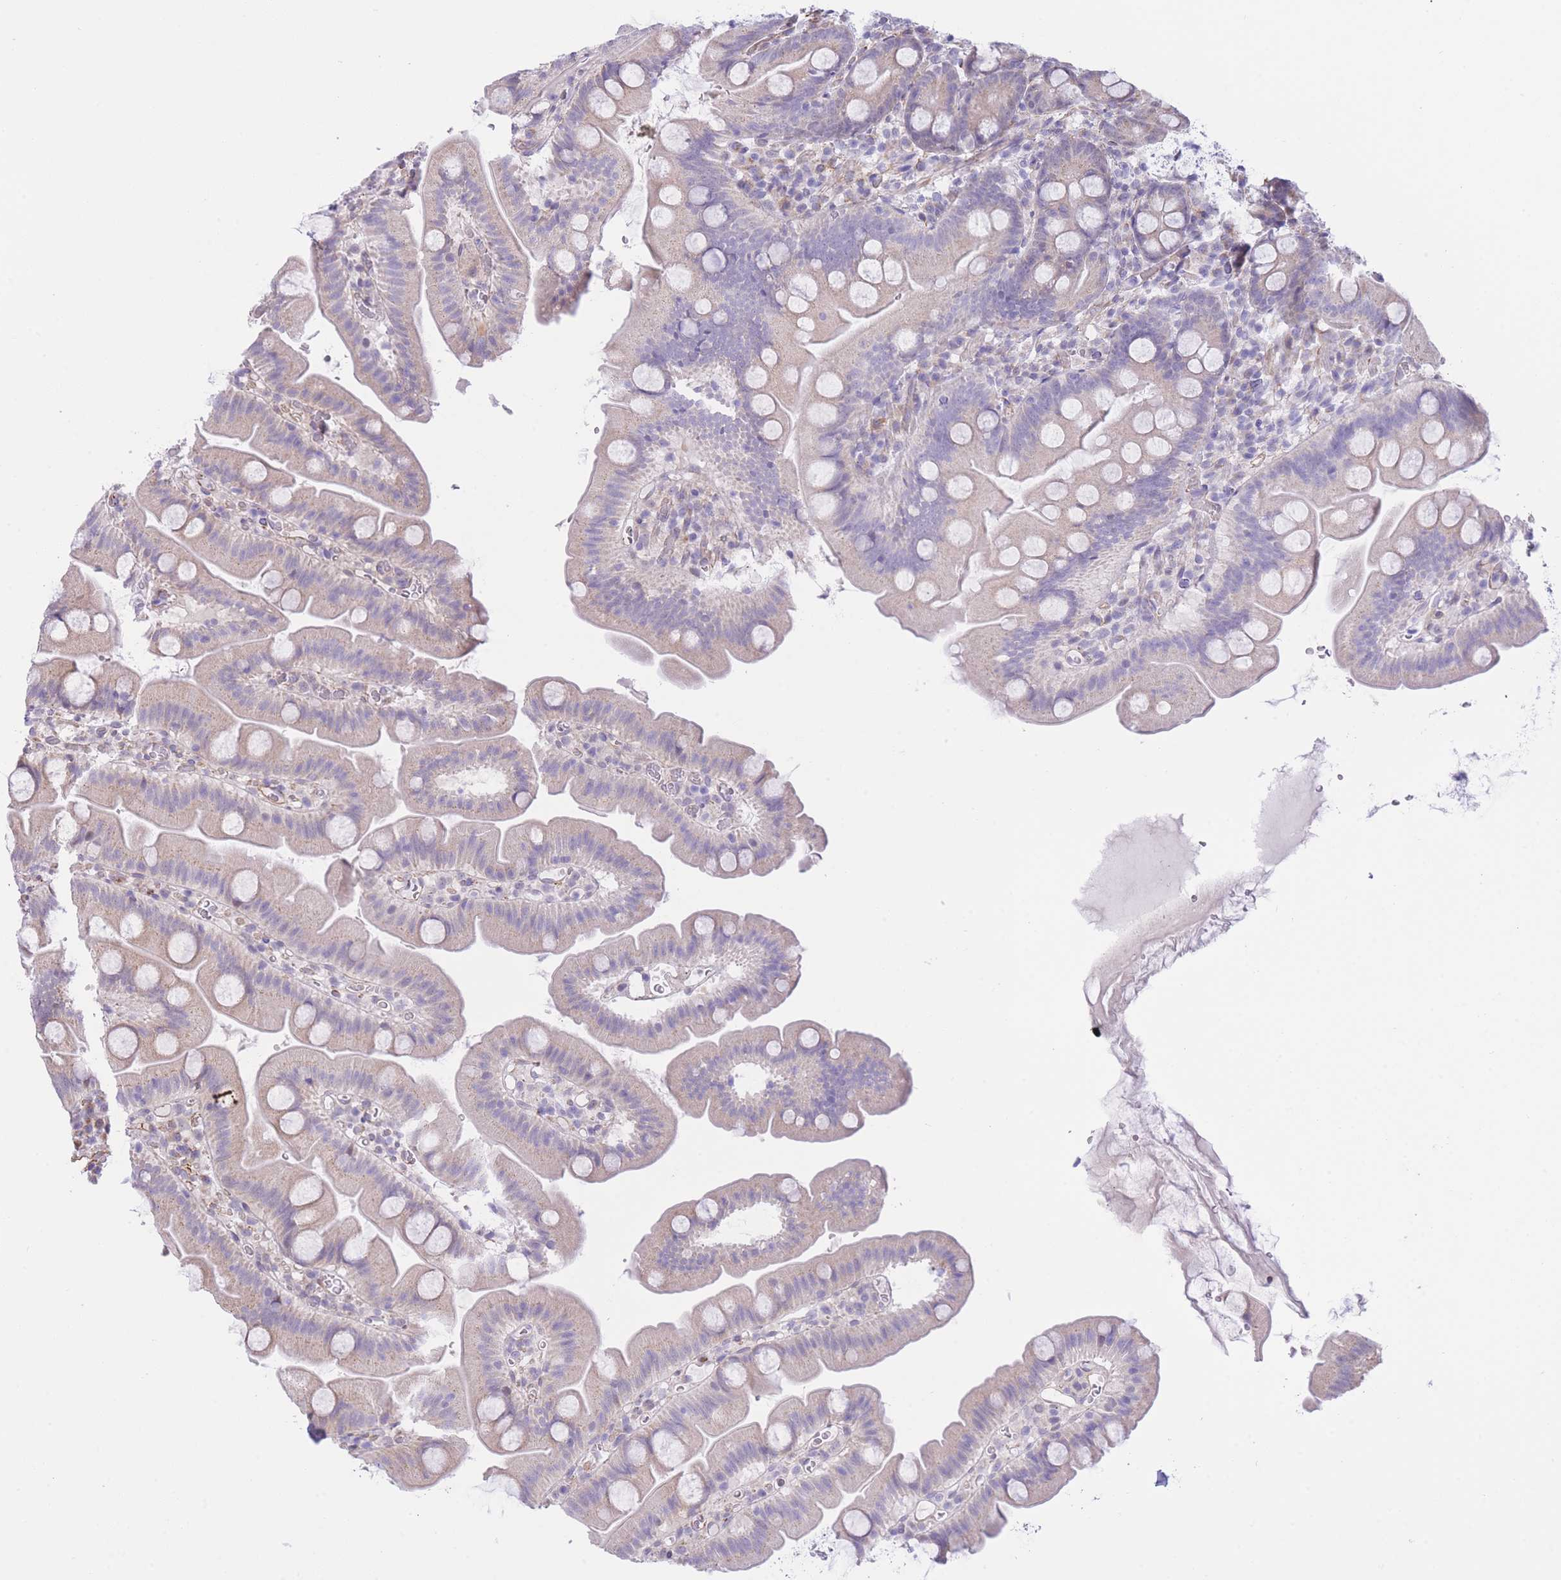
{"staining": {"intensity": "negative", "quantity": "none", "location": "none"}, "tissue": "small intestine", "cell_type": "Glandular cells", "image_type": "normal", "snomed": [{"axis": "morphology", "description": "Normal tissue, NOS"}, {"axis": "topography", "description": "Small intestine"}], "caption": "High magnification brightfield microscopy of normal small intestine stained with DAB (3,3'-diaminobenzidine) (brown) and counterstained with hematoxylin (blue): glandular cells show no significant expression. The staining was performed using DAB (3,3'-diaminobenzidine) to visualize the protein expression in brown, while the nuclei were stained in blue with hematoxylin (Magnification: 20x).", "gene": "PSG11", "patient": {"sex": "female", "age": 68}}